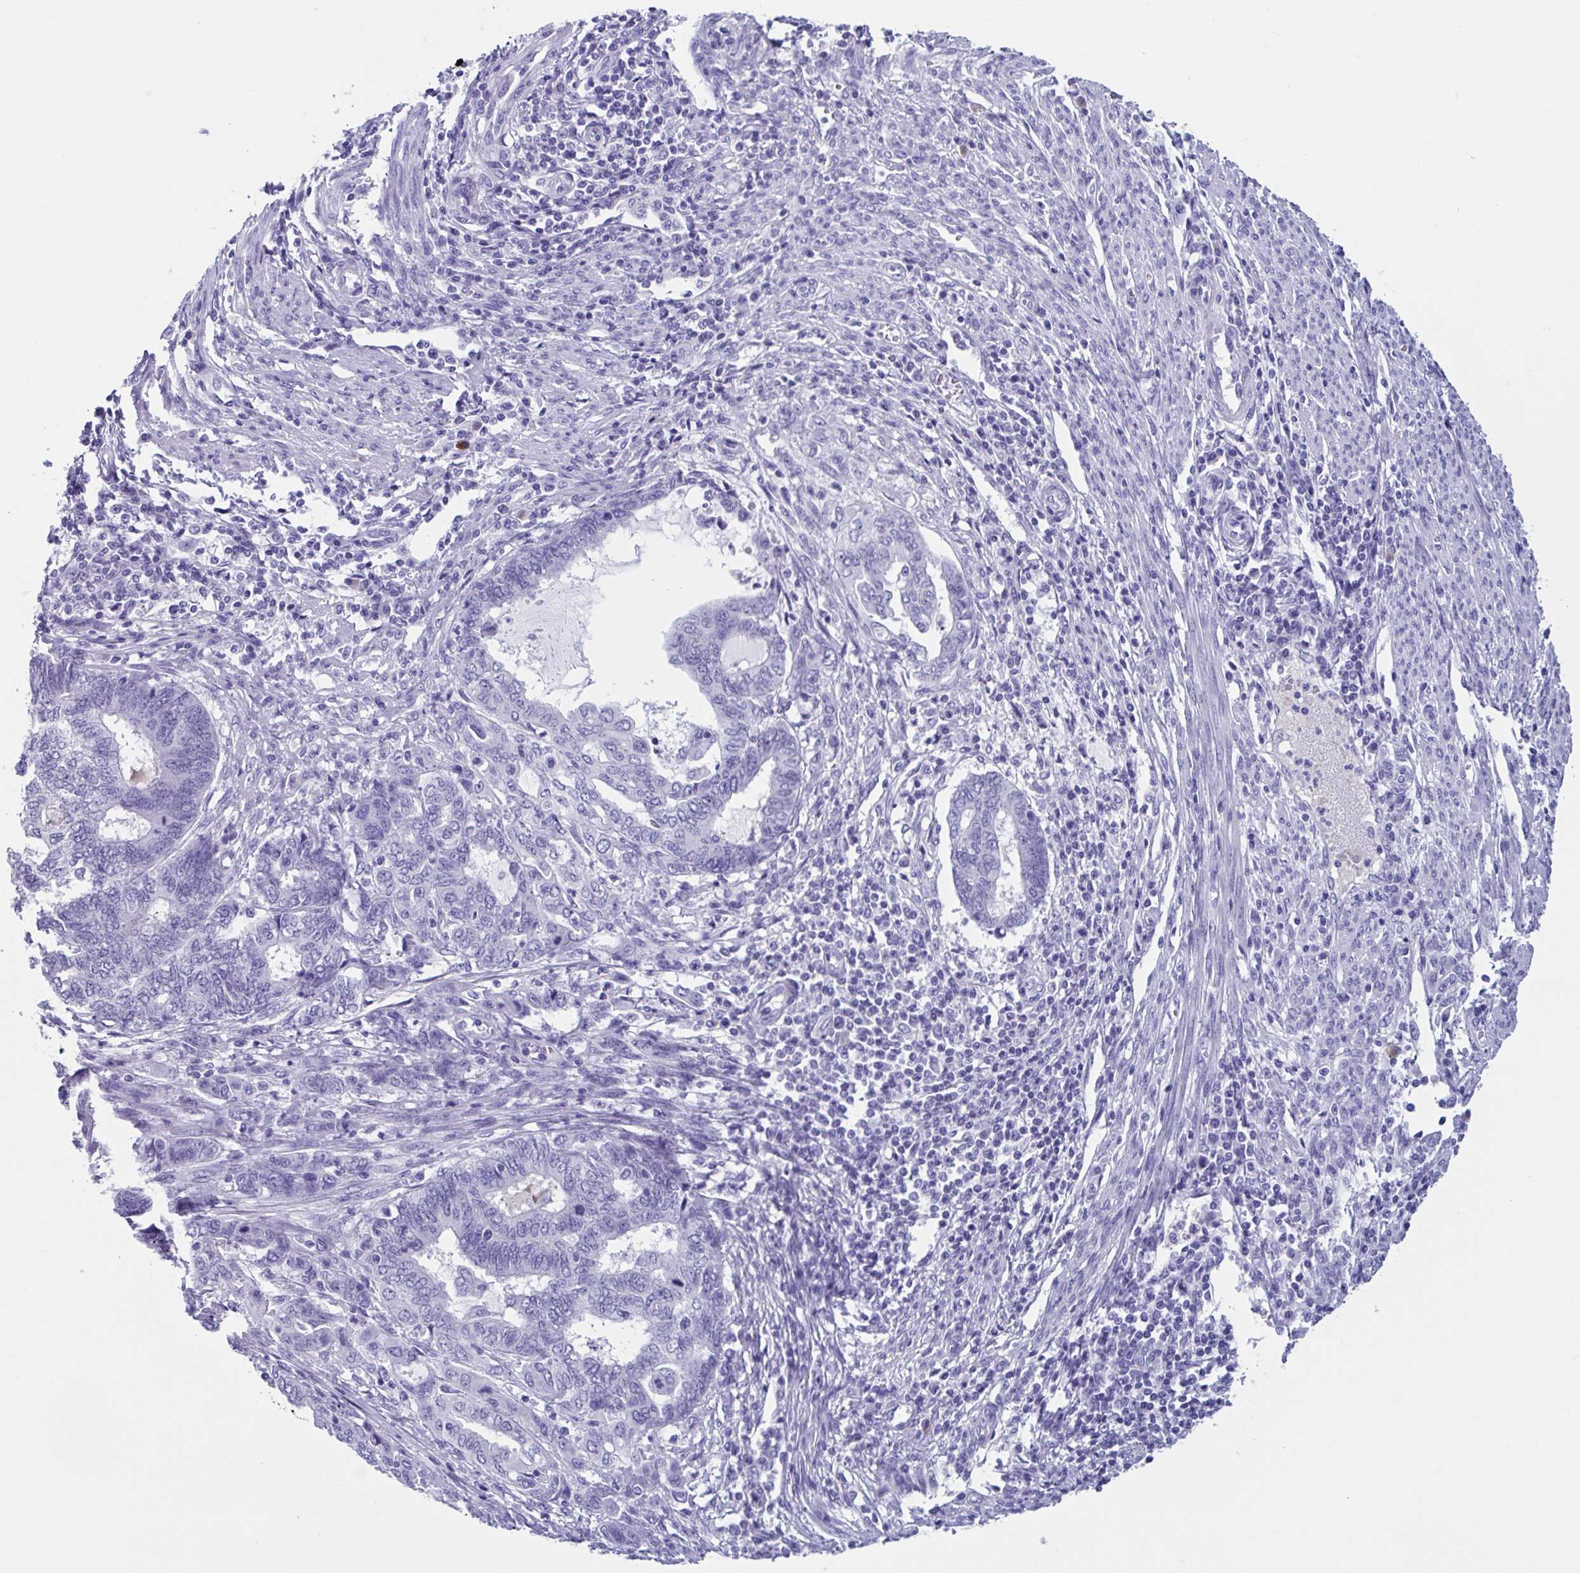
{"staining": {"intensity": "negative", "quantity": "none", "location": "none"}, "tissue": "endometrial cancer", "cell_type": "Tumor cells", "image_type": "cancer", "snomed": [{"axis": "morphology", "description": "Adenocarcinoma, NOS"}, {"axis": "topography", "description": "Uterus"}, {"axis": "topography", "description": "Endometrium"}], "caption": "An image of human endometrial cancer (adenocarcinoma) is negative for staining in tumor cells. (Stains: DAB immunohistochemistry (IHC) with hematoxylin counter stain, Microscopy: brightfield microscopy at high magnification).", "gene": "USP35", "patient": {"sex": "female", "age": 70}}